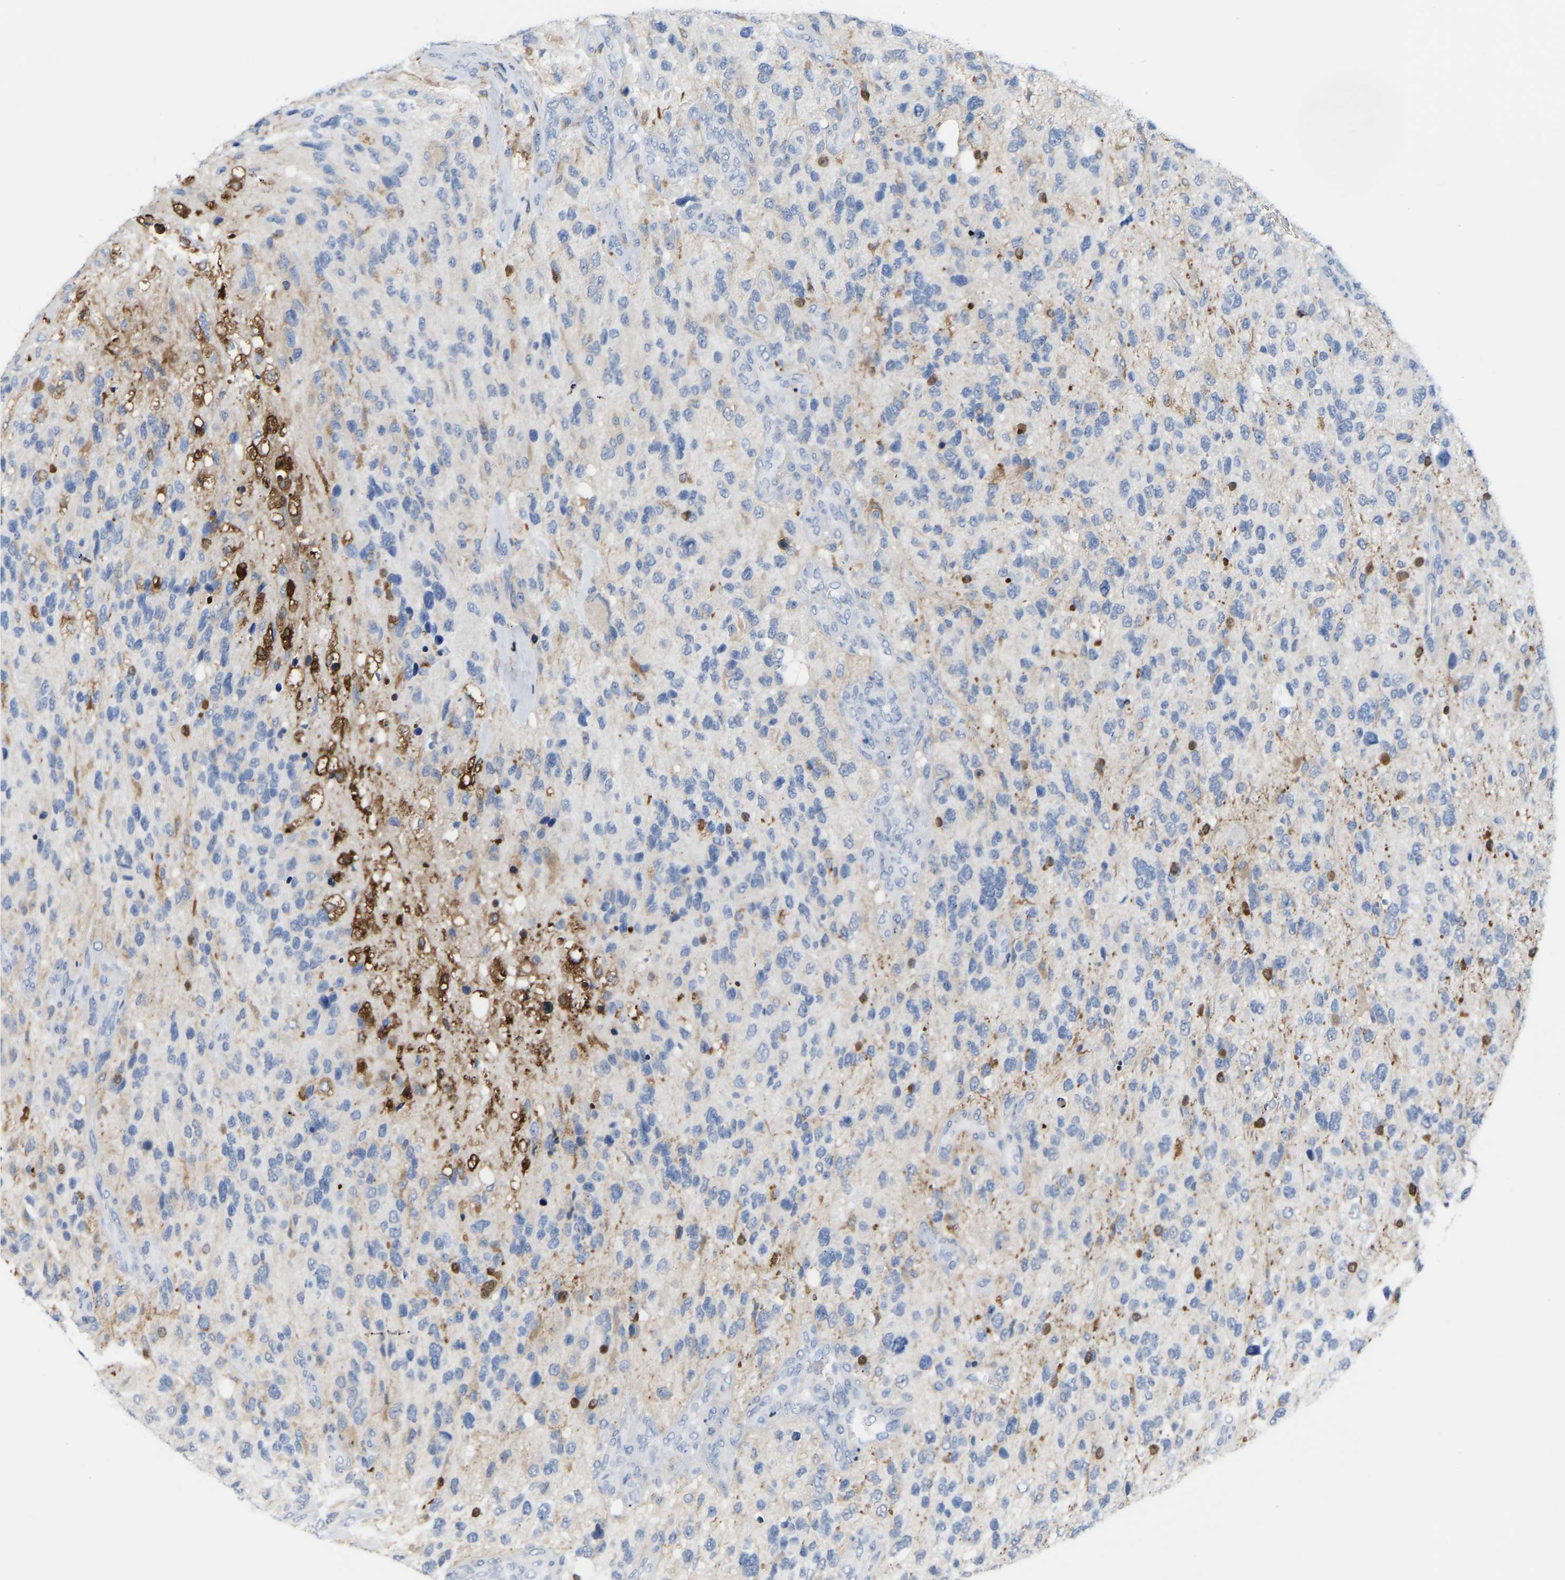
{"staining": {"intensity": "moderate", "quantity": "<25%", "location": "cytoplasmic/membranous"}, "tissue": "glioma", "cell_type": "Tumor cells", "image_type": "cancer", "snomed": [{"axis": "morphology", "description": "Glioma, malignant, High grade"}, {"axis": "topography", "description": "Brain"}], "caption": "Protein expression analysis of human malignant glioma (high-grade) reveals moderate cytoplasmic/membranous expression in about <25% of tumor cells.", "gene": "ABTB2", "patient": {"sex": "female", "age": 58}}